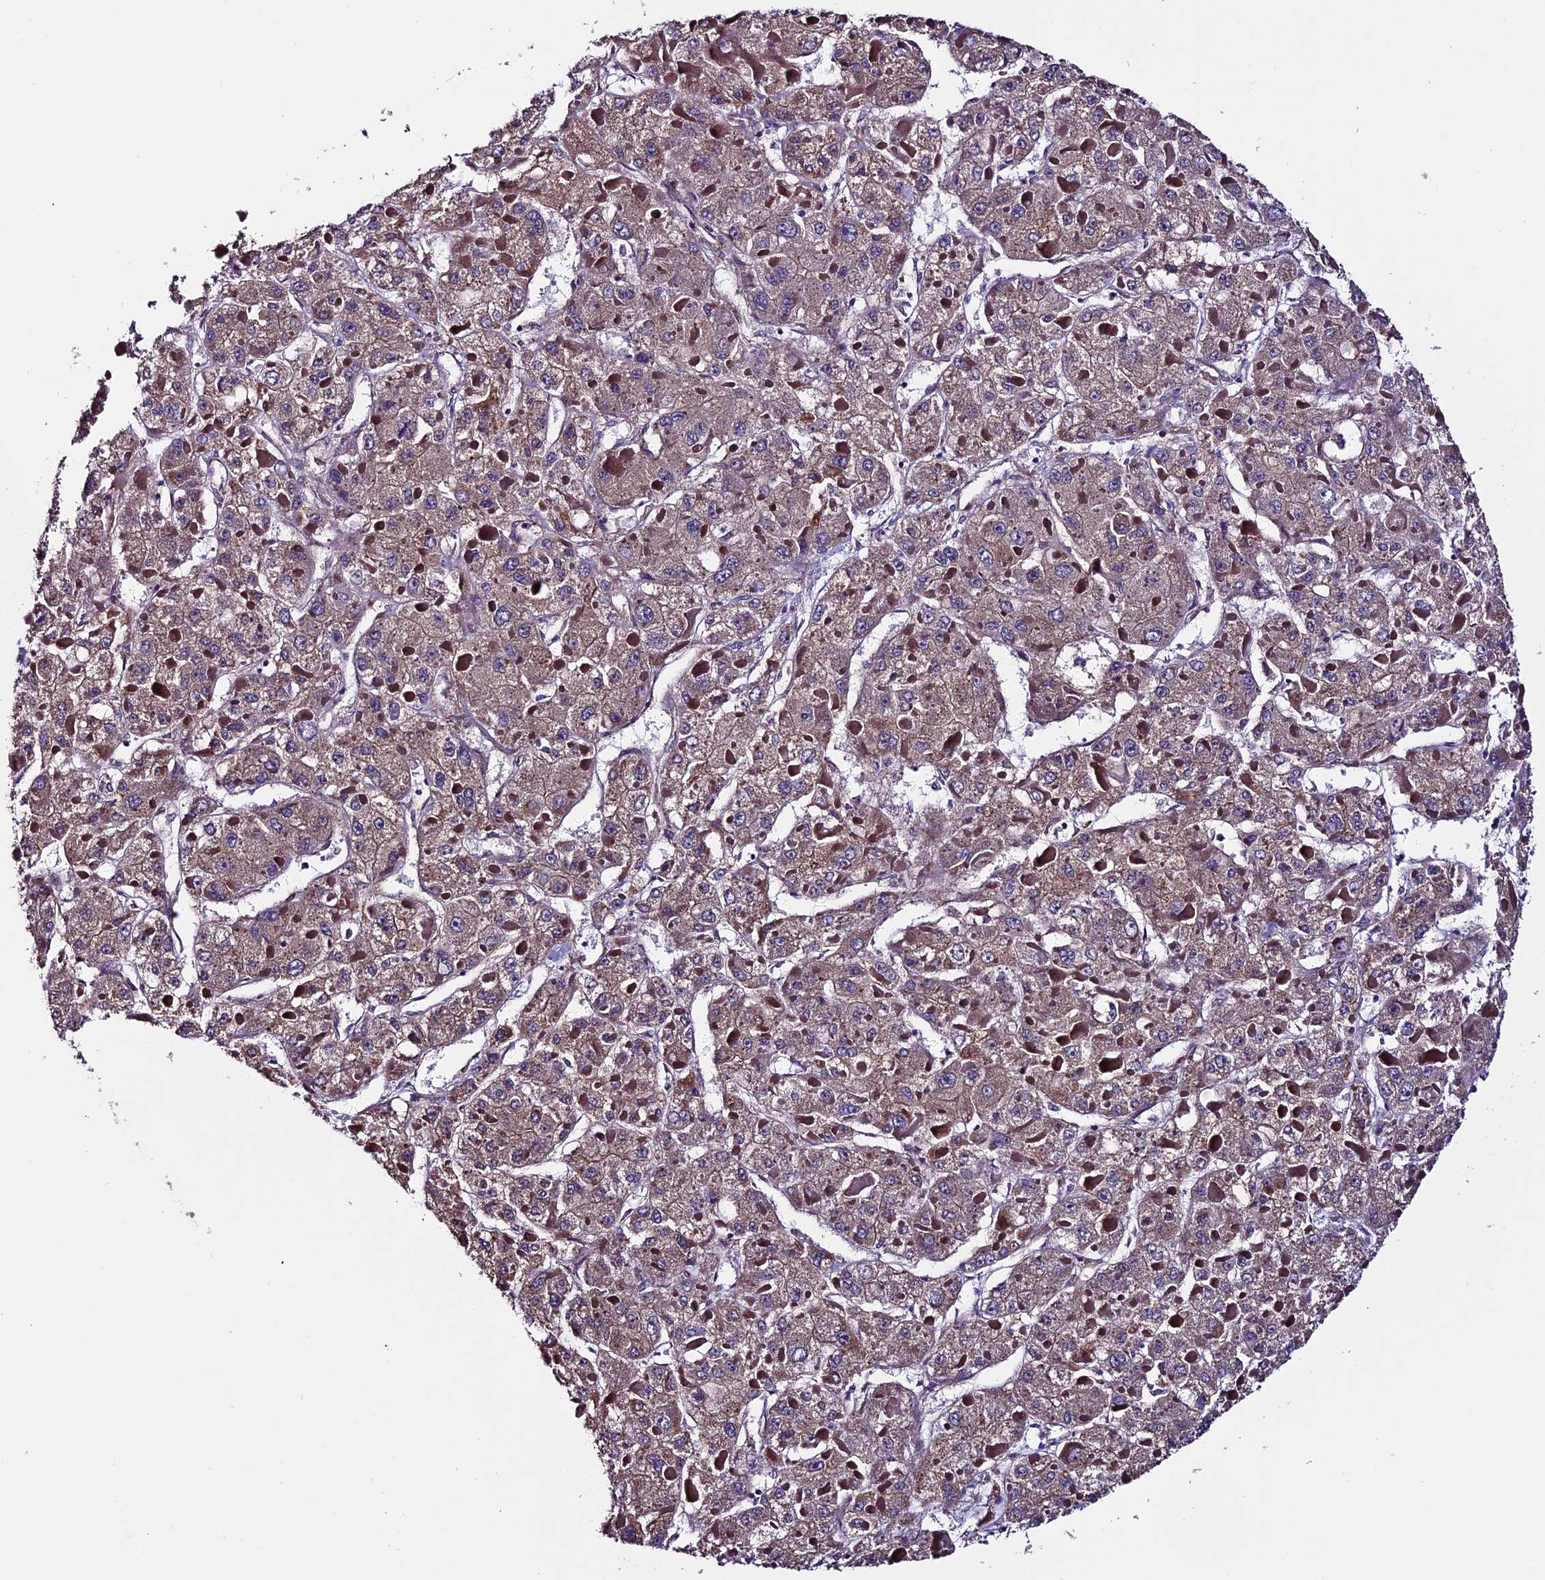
{"staining": {"intensity": "moderate", "quantity": ">75%", "location": "cytoplasmic/membranous"}, "tissue": "liver cancer", "cell_type": "Tumor cells", "image_type": "cancer", "snomed": [{"axis": "morphology", "description": "Carcinoma, Hepatocellular, NOS"}, {"axis": "topography", "description": "Liver"}], "caption": "IHC of liver hepatocellular carcinoma demonstrates medium levels of moderate cytoplasmic/membranous positivity in about >75% of tumor cells.", "gene": "TMEM171", "patient": {"sex": "female", "age": 73}}